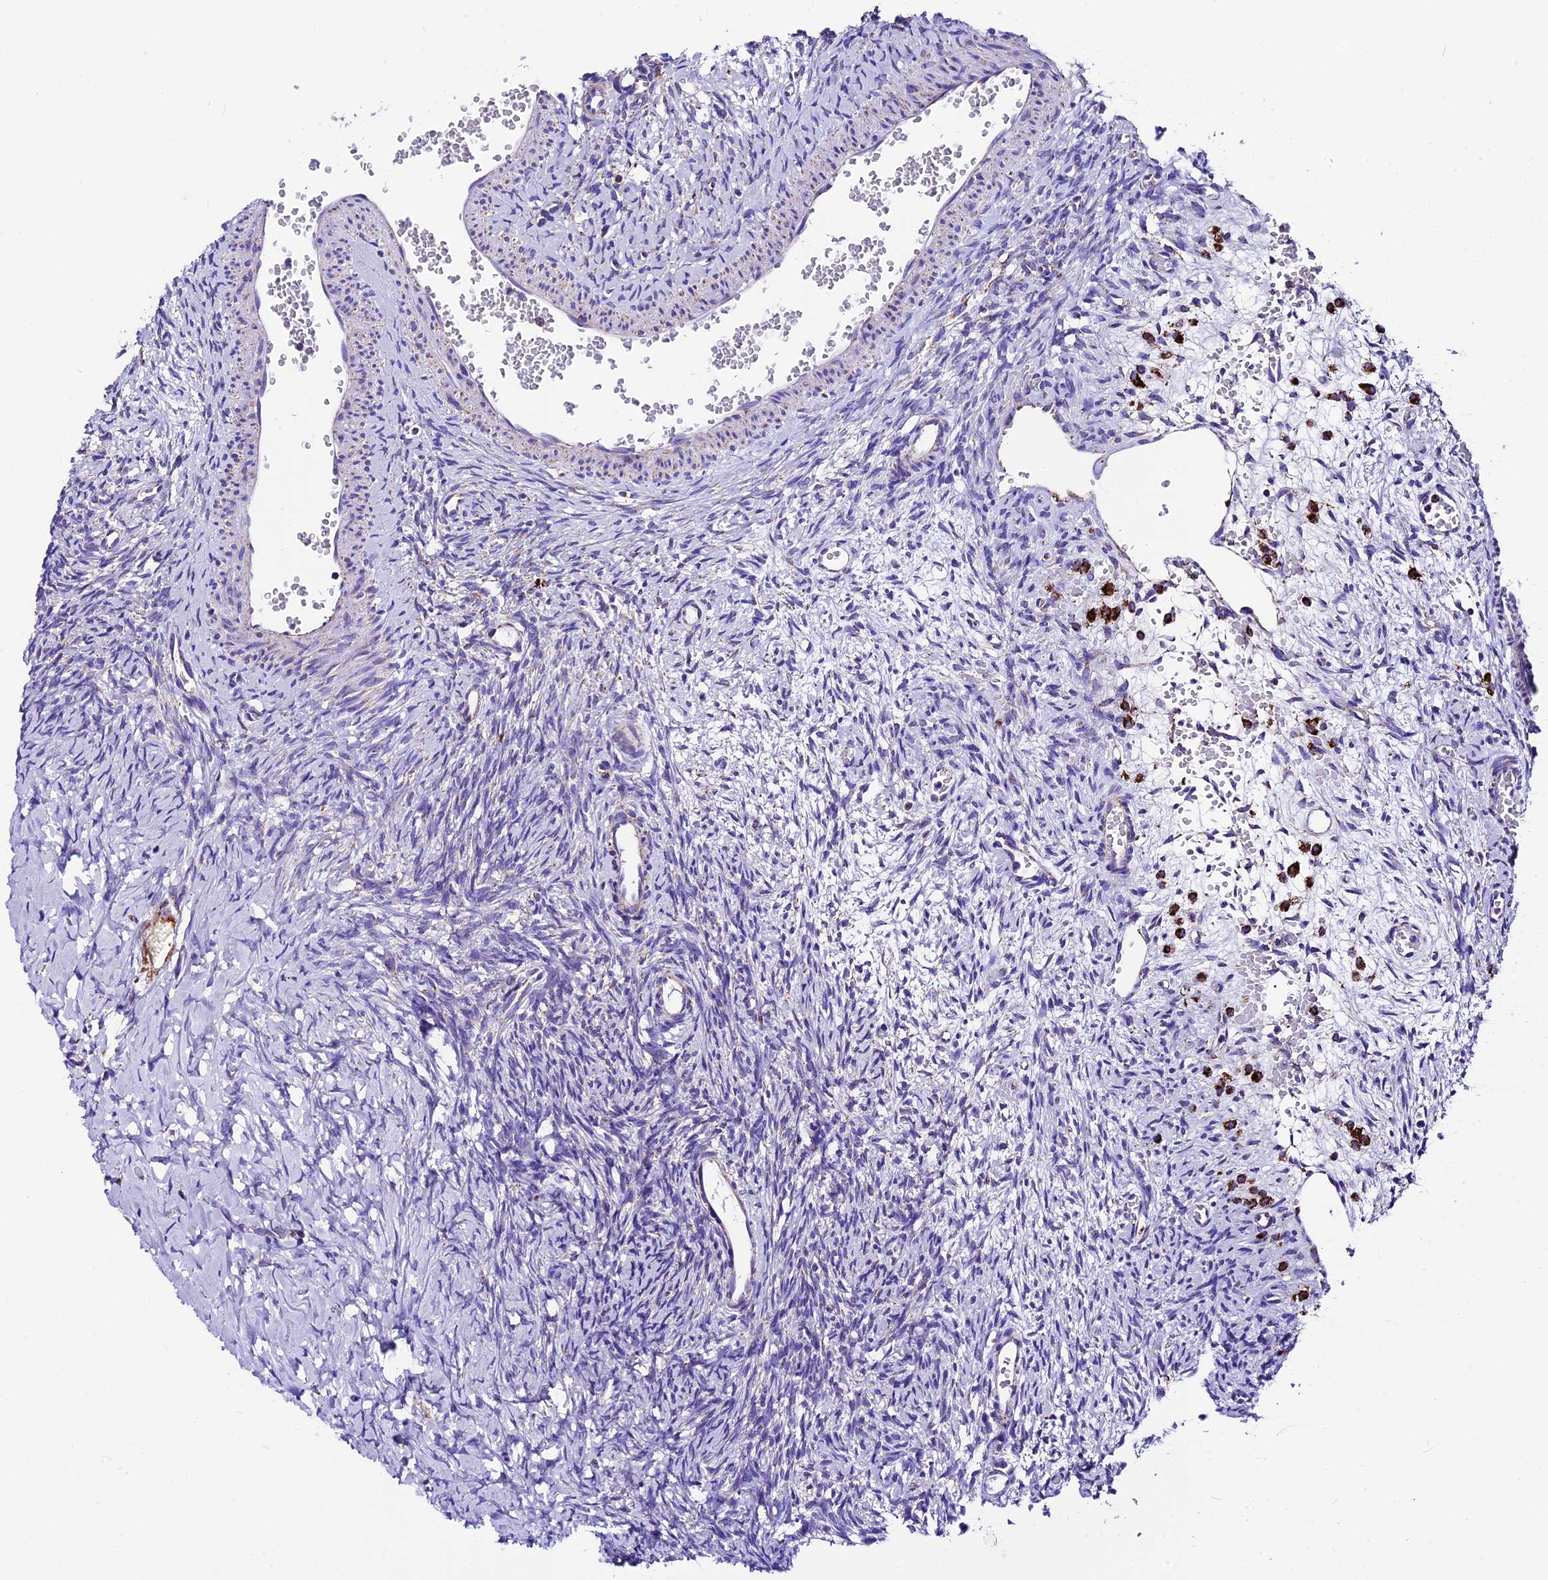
{"staining": {"intensity": "weak", "quantity": "25%-75%", "location": "cytoplasmic/membranous"}, "tissue": "ovary", "cell_type": "Ovarian stroma cells", "image_type": "normal", "snomed": [{"axis": "morphology", "description": "Normal tissue, NOS"}, {"axis": "topography", "description": "Ovary"}], "caption": "Immunohistochemical staining of normal human ovary displays 25%-75% levels of weak cytoplasmic/membranous protein expression in about 25%-75% of ovarian stroma cells.", "gene": "DCAF5", "patient": {"sex": "female", "age": 39}}